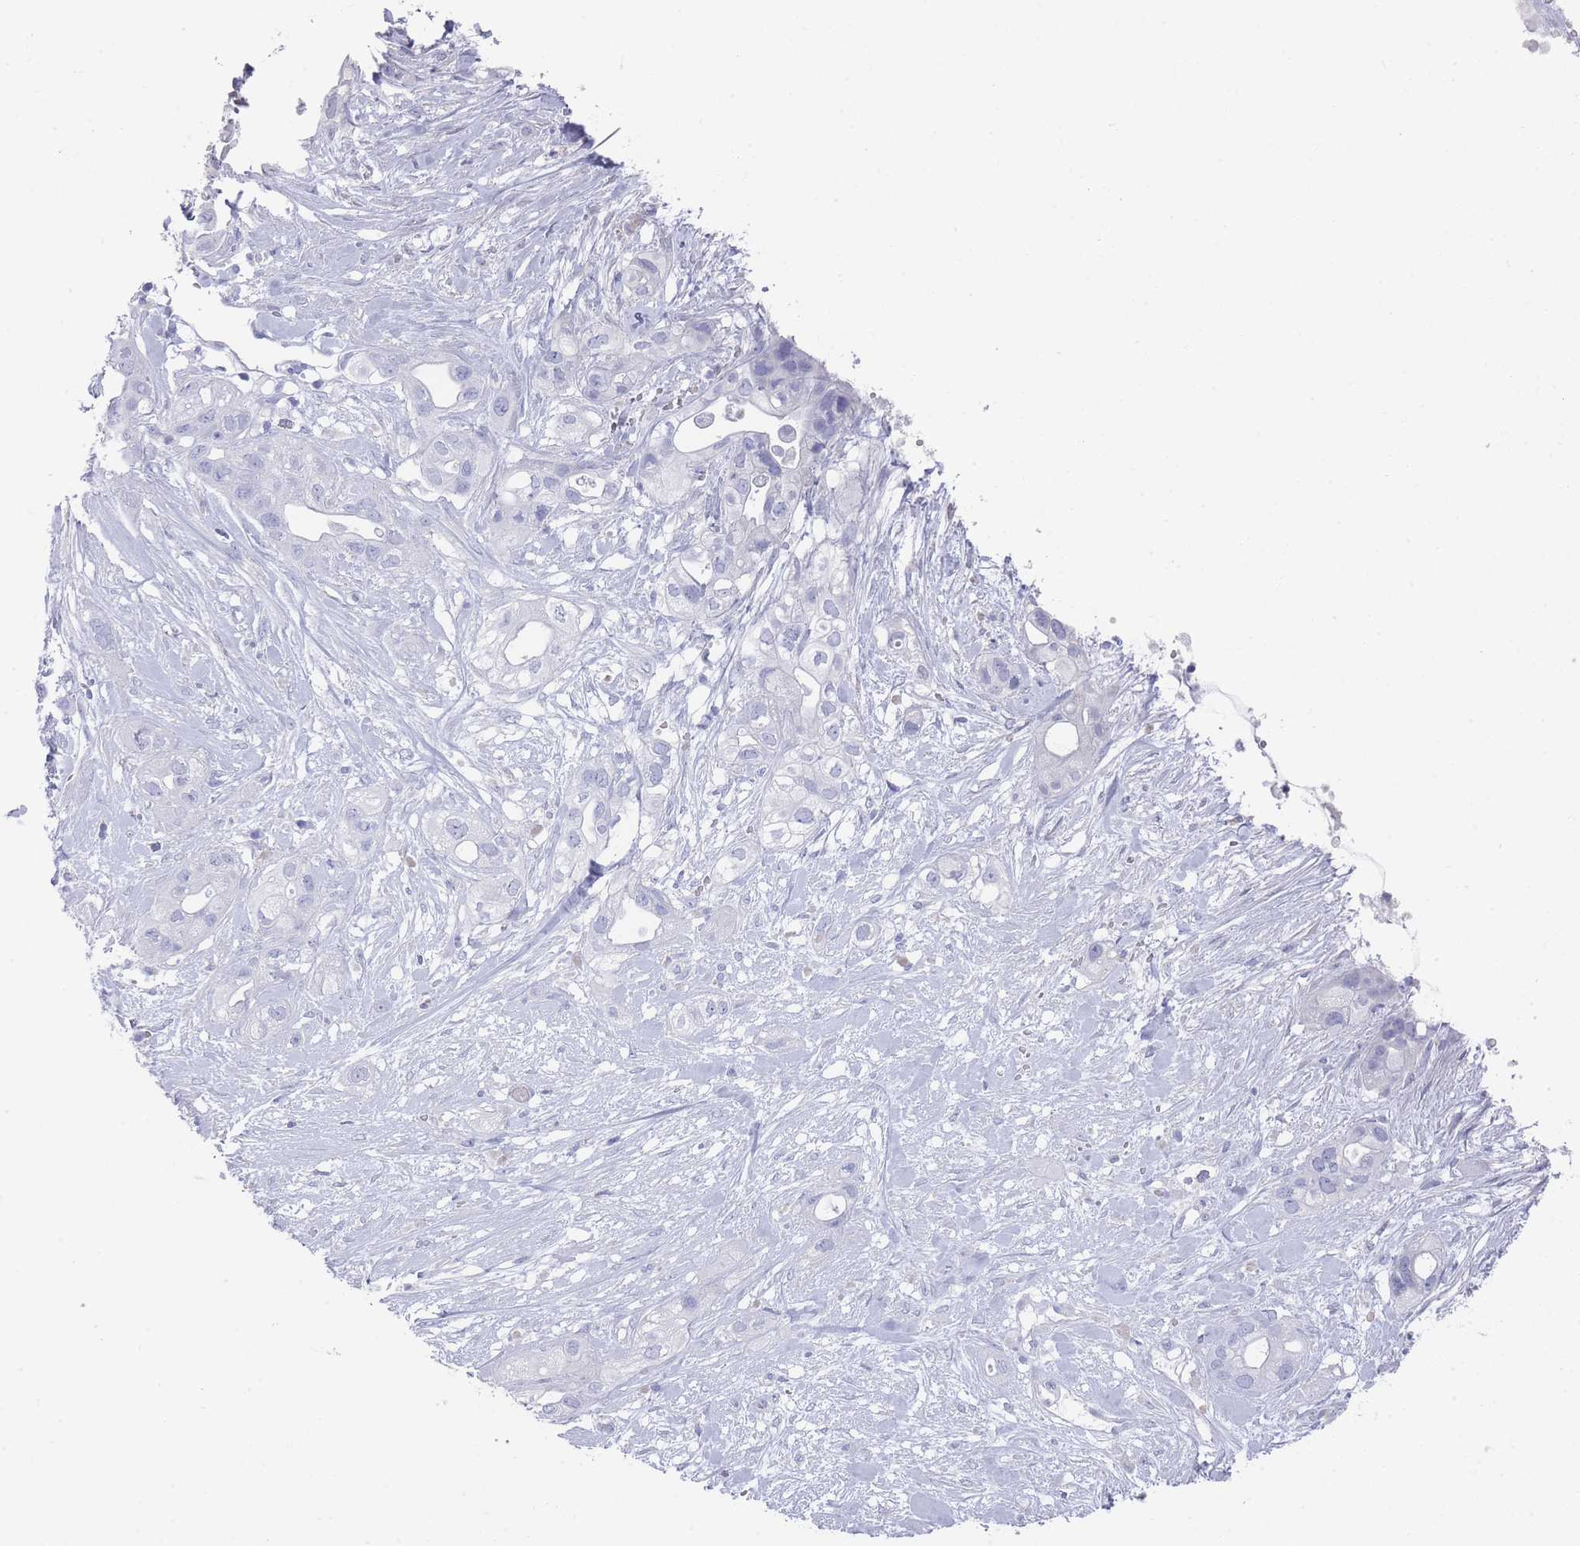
{"staining": {"intensity": "negative", "quantity": "none", "location": "none"}, "tissue": "pancreatic cancer", "cell_type": "Tumor cells", "image_type": "cancer", "snomed": [{"axis": "morphology", "description": "Adenocarcinoma, NOS"}, {"axis": "topography", "description": "Pancreas"}], "caption": "Tumor cells are negative for protein expression in human pancreatic adenocarcinoma.", "gene": "RAB2B", "patient": {"sex": "male", "age": 44}}